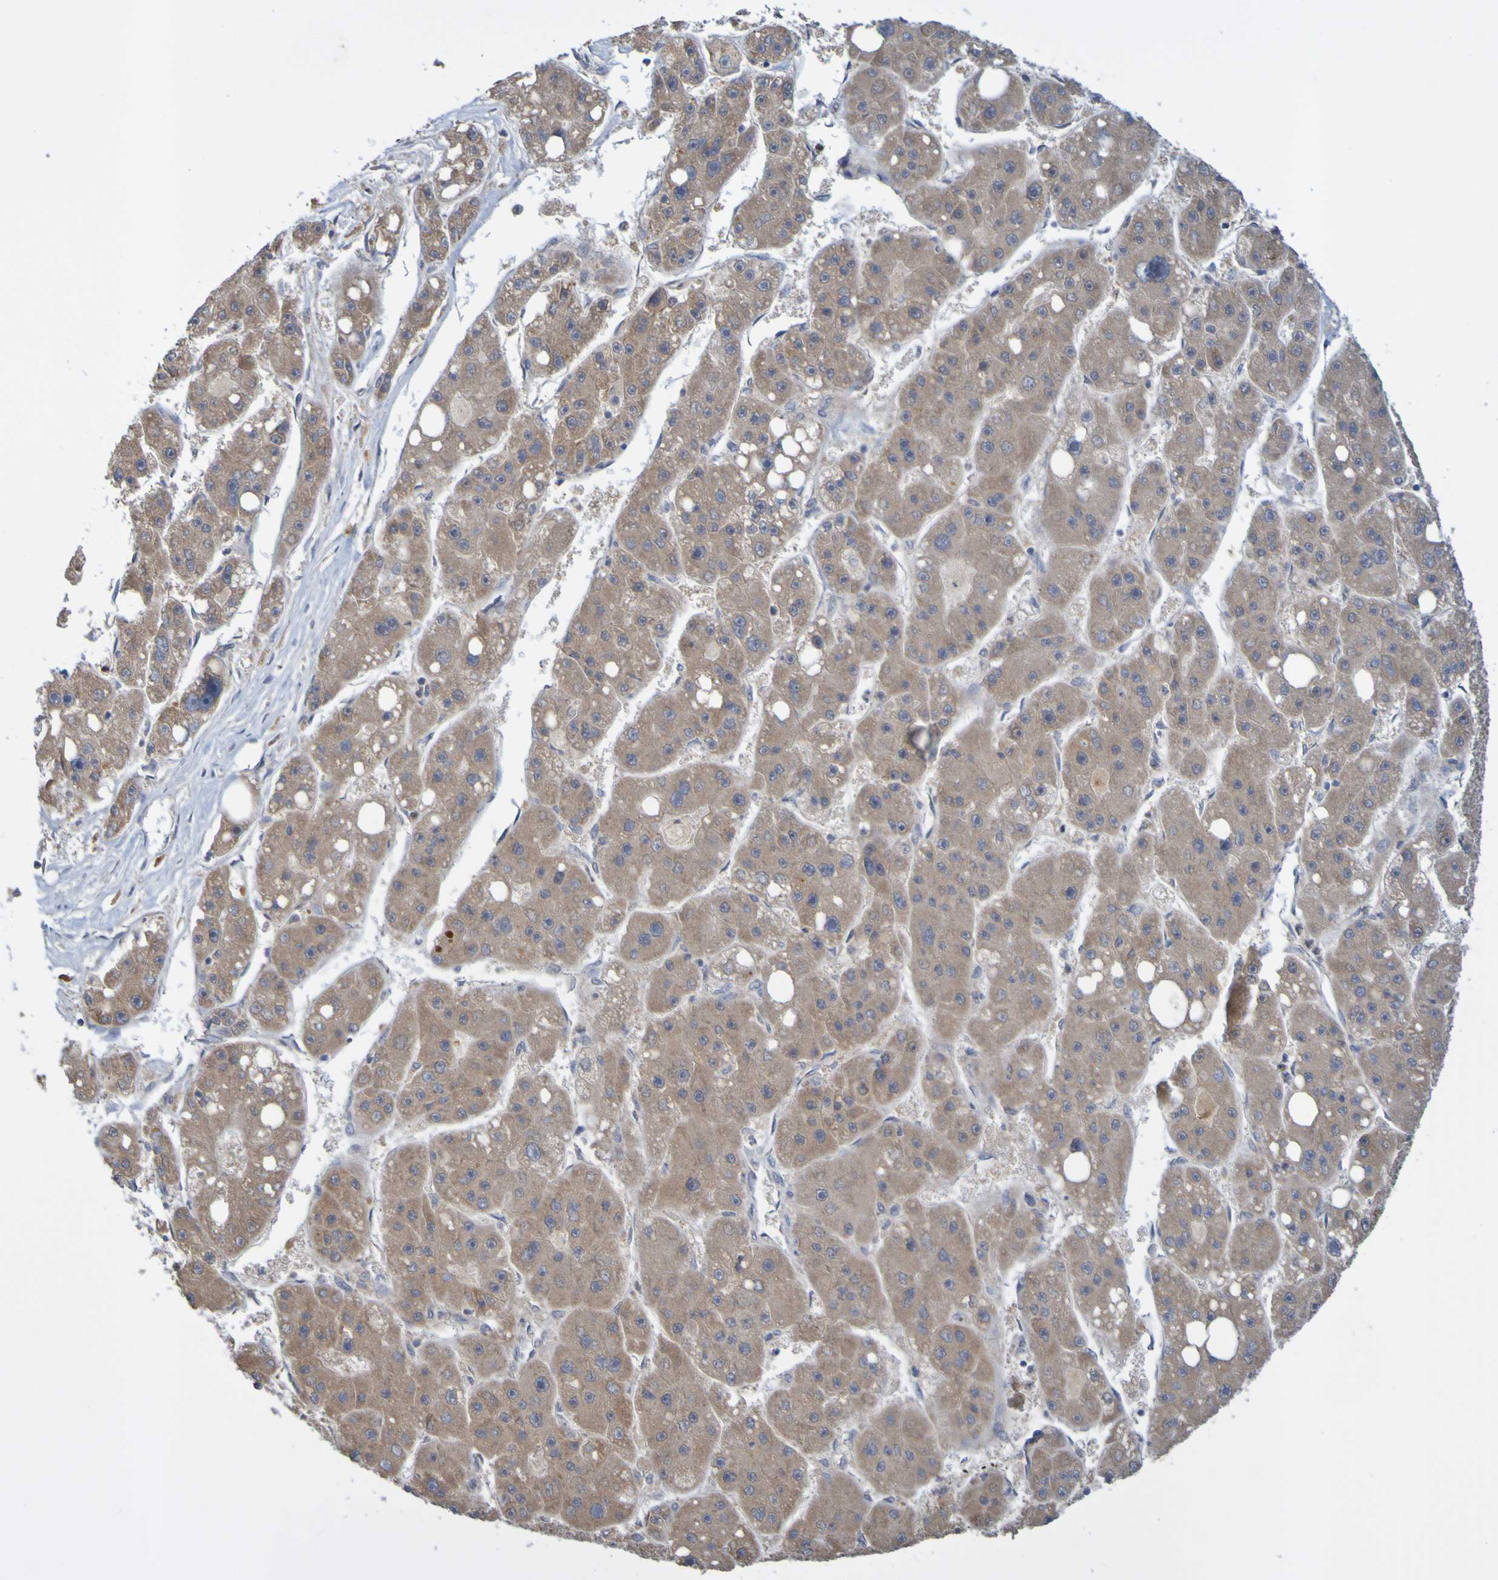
{"staining": {"intensity": "moderate", "quantity": ">75%", "location": "cytoplasmic/membranous"}, "tissue": "liver cancer", "cell_type": "Tumor cells", "image_type": "cancer", "snomed": [{"axis": "morphology", "description": "Carcinoma, Hepatocellular, NOS"}, {"axis": "topography", "description": "Liver"}], "caption": "Immunohistochemistry (DAB) staining of hepatocellular carcinoma (liver) shows moderate cytoplasmic/membranous protein staining in about >75% of tumor cells.", "gene": "NAV2", "patient": {"sex": "female", "age": 61}}